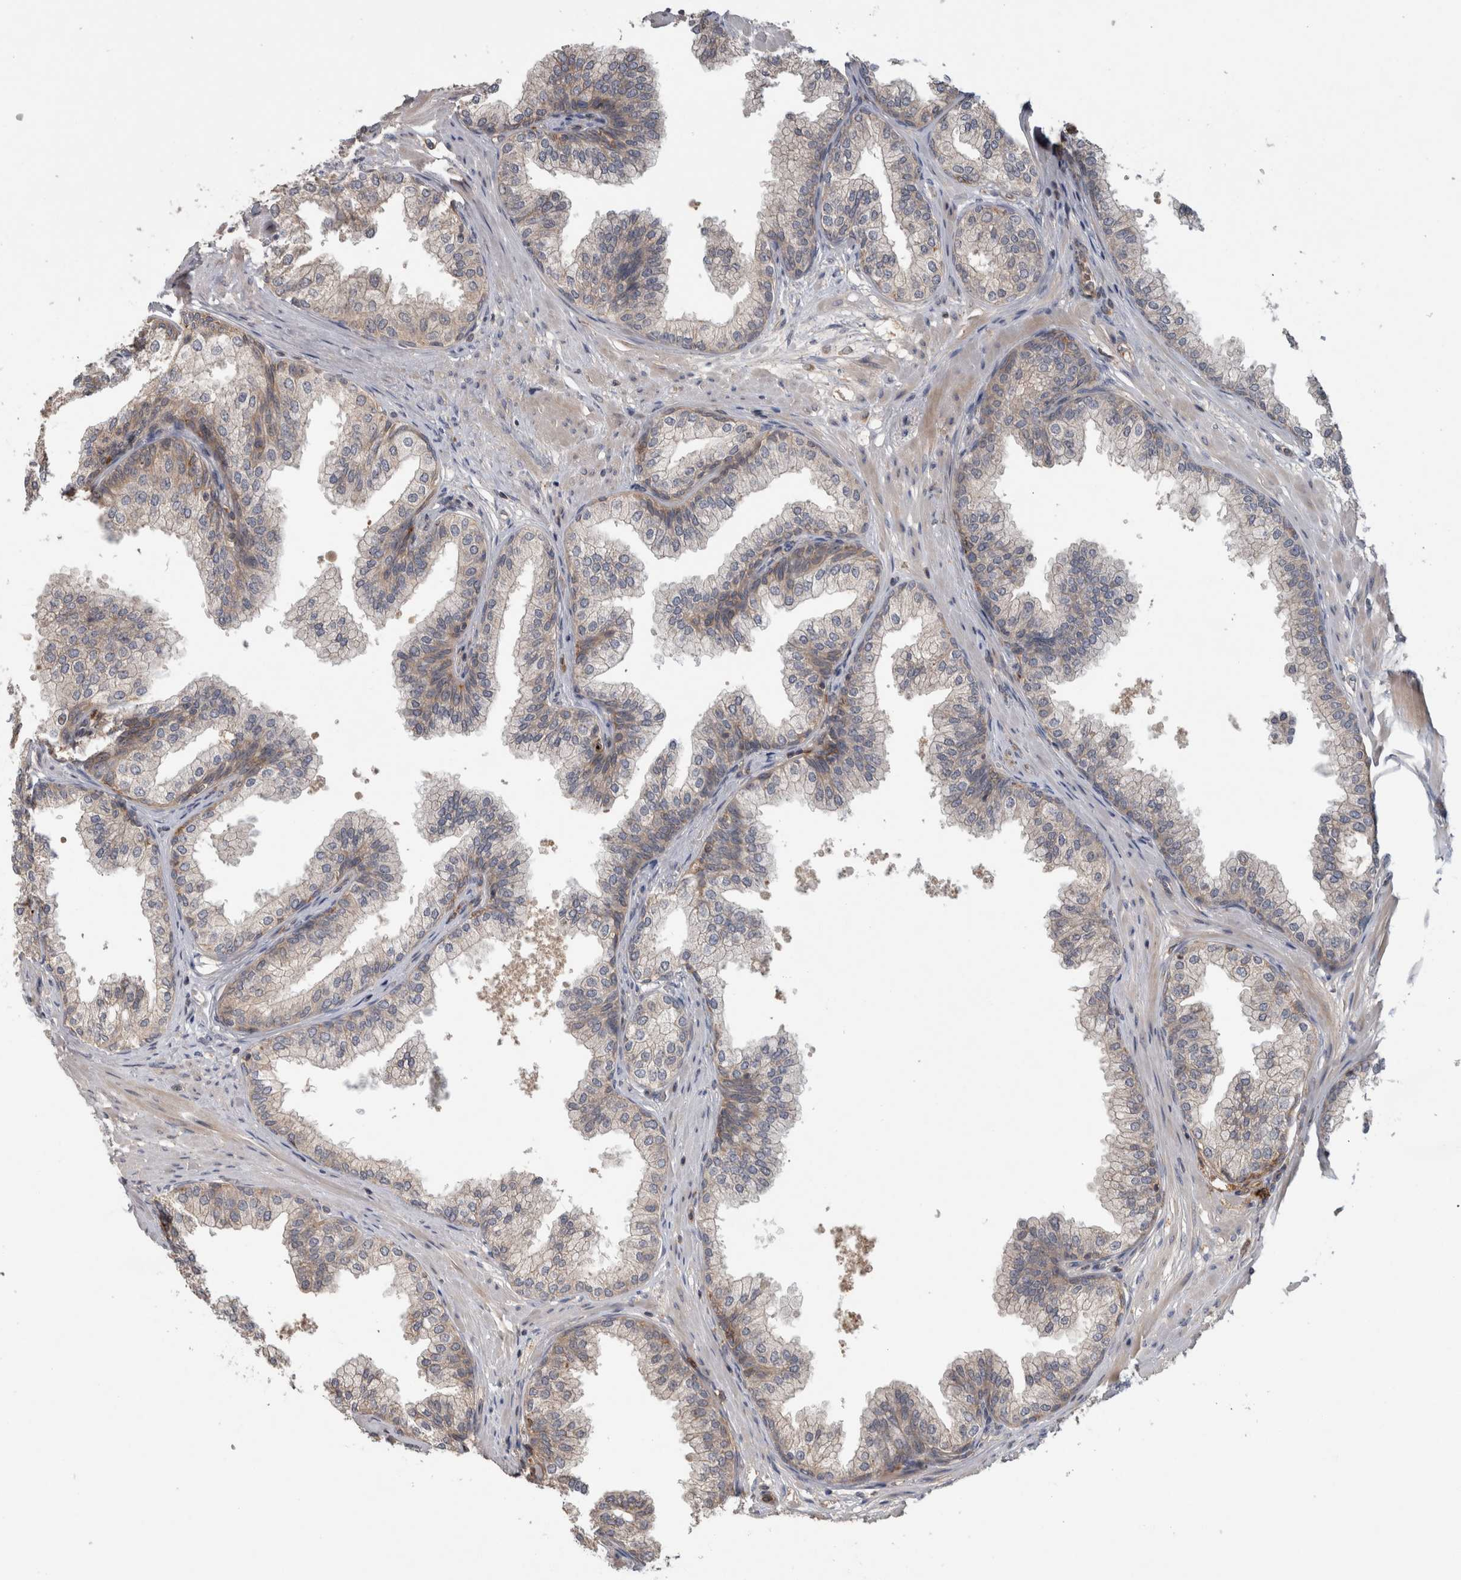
{"staining": {"intensity": "moderate", "quantity": "<25%", "location": "cytoplasmic/membranous"}, "tissue": "prostate", "cell_type": "Glandular cells", "image_type": "normal", "snomed": [{"axis": "morphology", "description": "Normal tissue, NOS"}, {"axis": "morphology", "description": "Urothelial carcinoma, Low grade"}, {"axis": "topography", "description": "Urinary bladder"}, {"axis": "topography", "description": "Prostate"}], "caption": "Brown immunohistochemical staining in unremarkable prostate demonstrates moderate cytoplasmic/membranous expression in approximately <25% of glandular cells.", "gene": "TARBP1", "patient": {"sex": "male", "age": 60}}